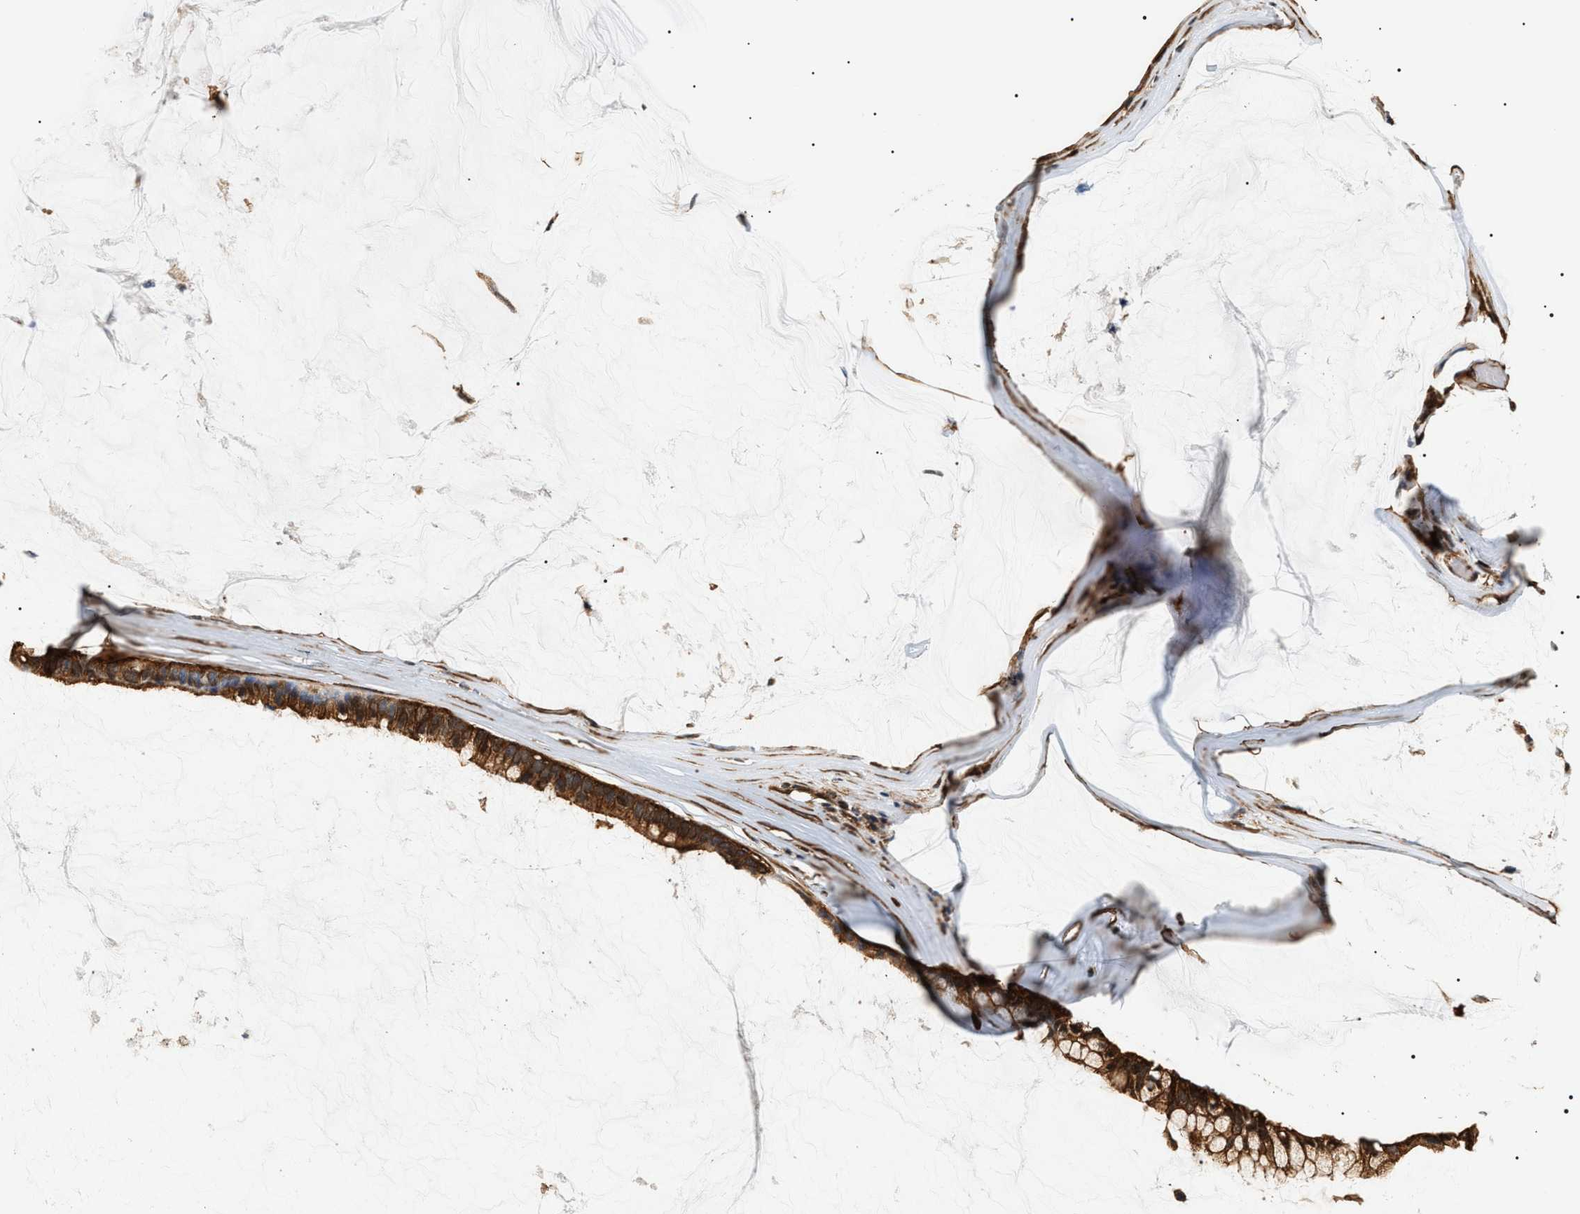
{"staining": {"intensity": "strong", "quantity": ">75%", "location": "cytoplasmic/membranous"}, "tissue": "ovarian cancer", "cell_type": "Tumor cells", "image_type": "cancer", "snomed": [{"axis": "morphology", "description": "Cystadenocarcinoma, mucinous, NOS"}, {"axis": "topography", "description": "Ovary"}], "caption": "The histopathology image shows a brown stain indicating the presence of a protein in the cytoplasmic/membranous of tumor cells in mucinous cystadenocarcinoma (ovarian).", "gene": "SH3GLB2", "patient": {"sex": "female", "age": 39}}